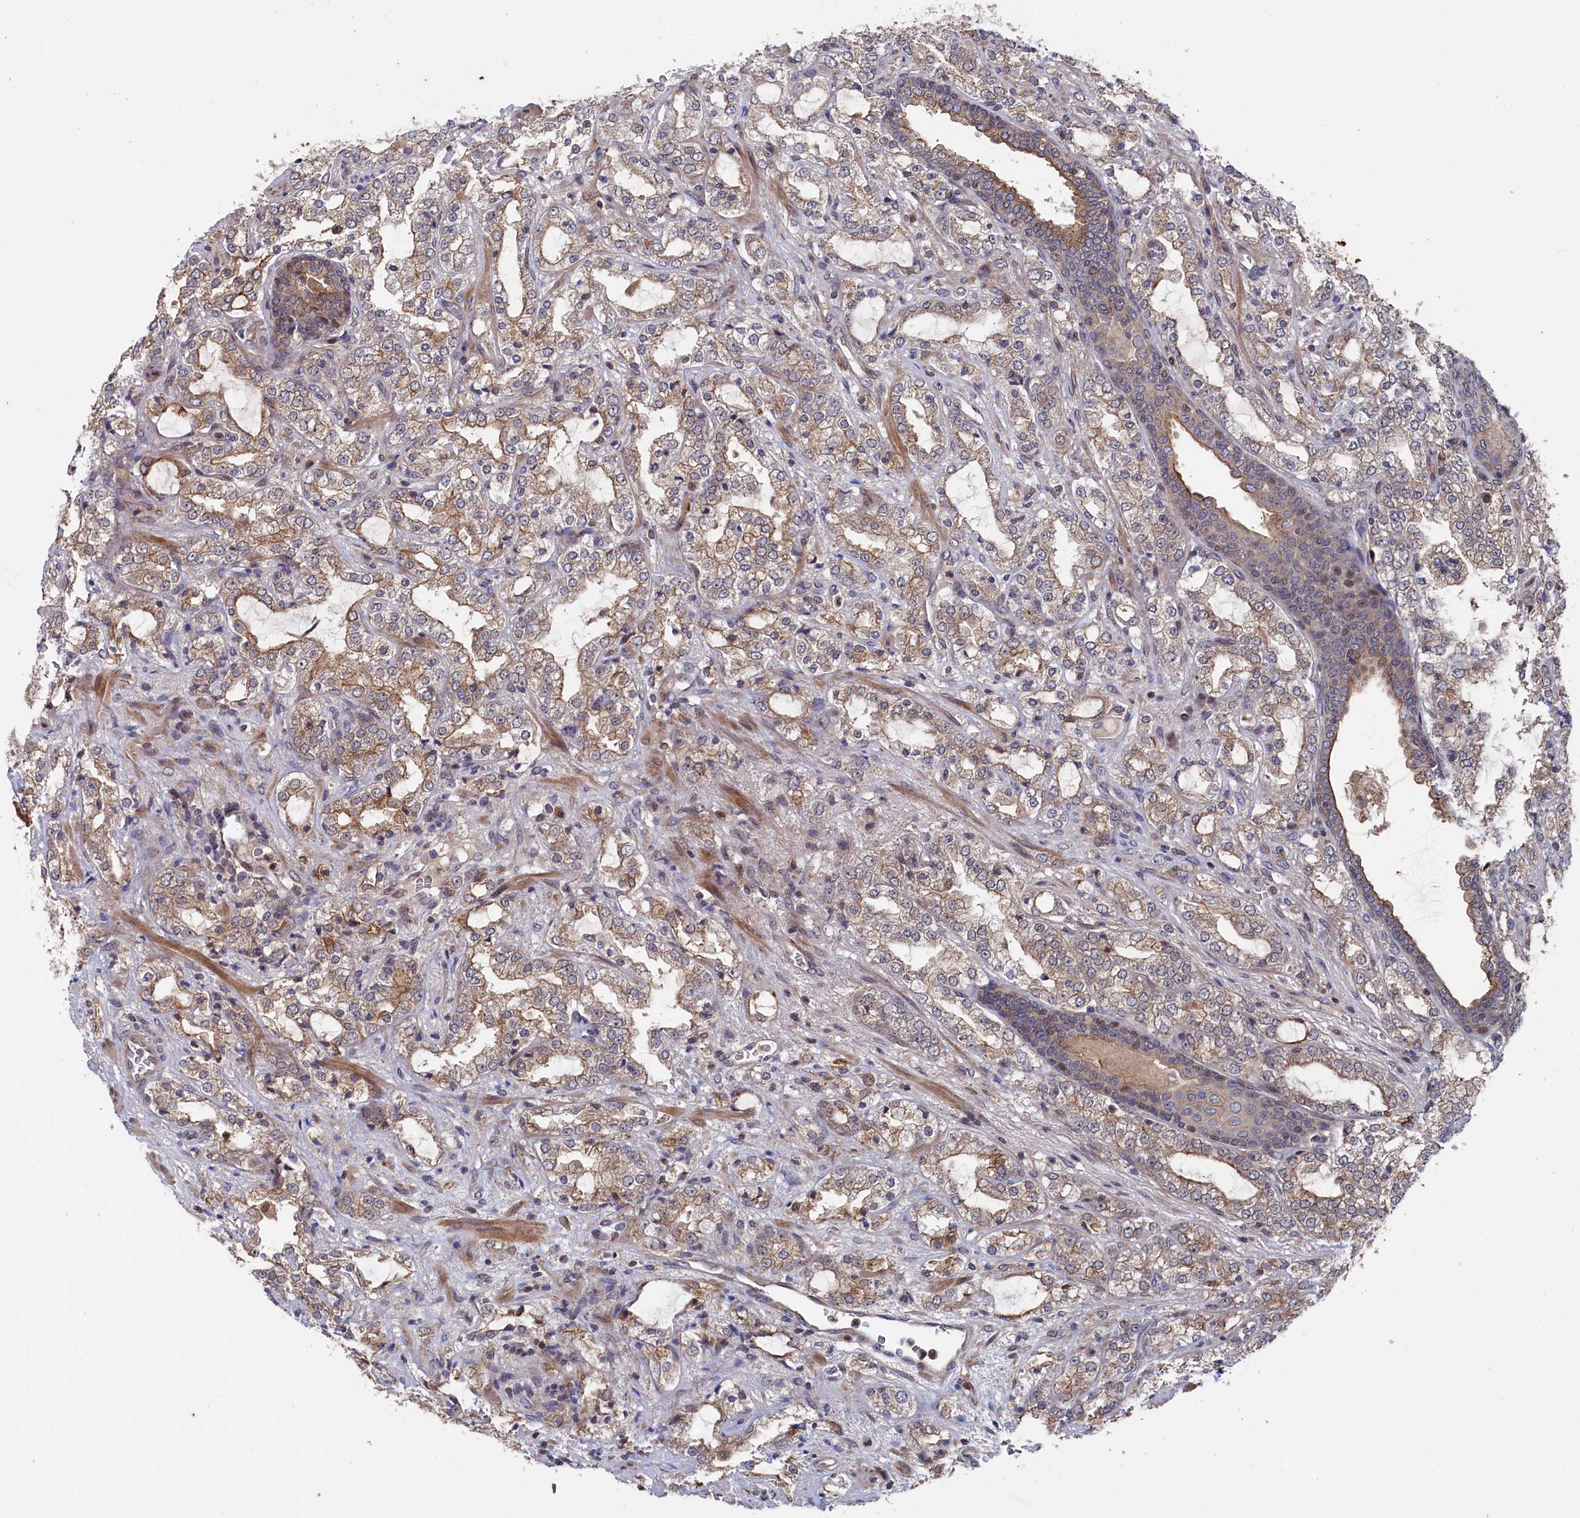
{"staining": {"intensity": "moderate", "quantity": "25%-75%", "location": "cytoplasmic/membranous"}, "tissue": "prostate cancer", "cell_type": "Tumor cells", "image_type": "cancer", "snomed": [{"axis": "morphology", "description": "Adenocarcinoma, High grade"}, {"axis": "topography", "description": "Prostate"}], "caption": "Tumor cells display medium levels of moderate cytoplasmic/membranous expression in approximately 25%-75% of cells in prostate cancer.", "gene": "TMC5", "patient": {"sex": "male", "age": 64}}